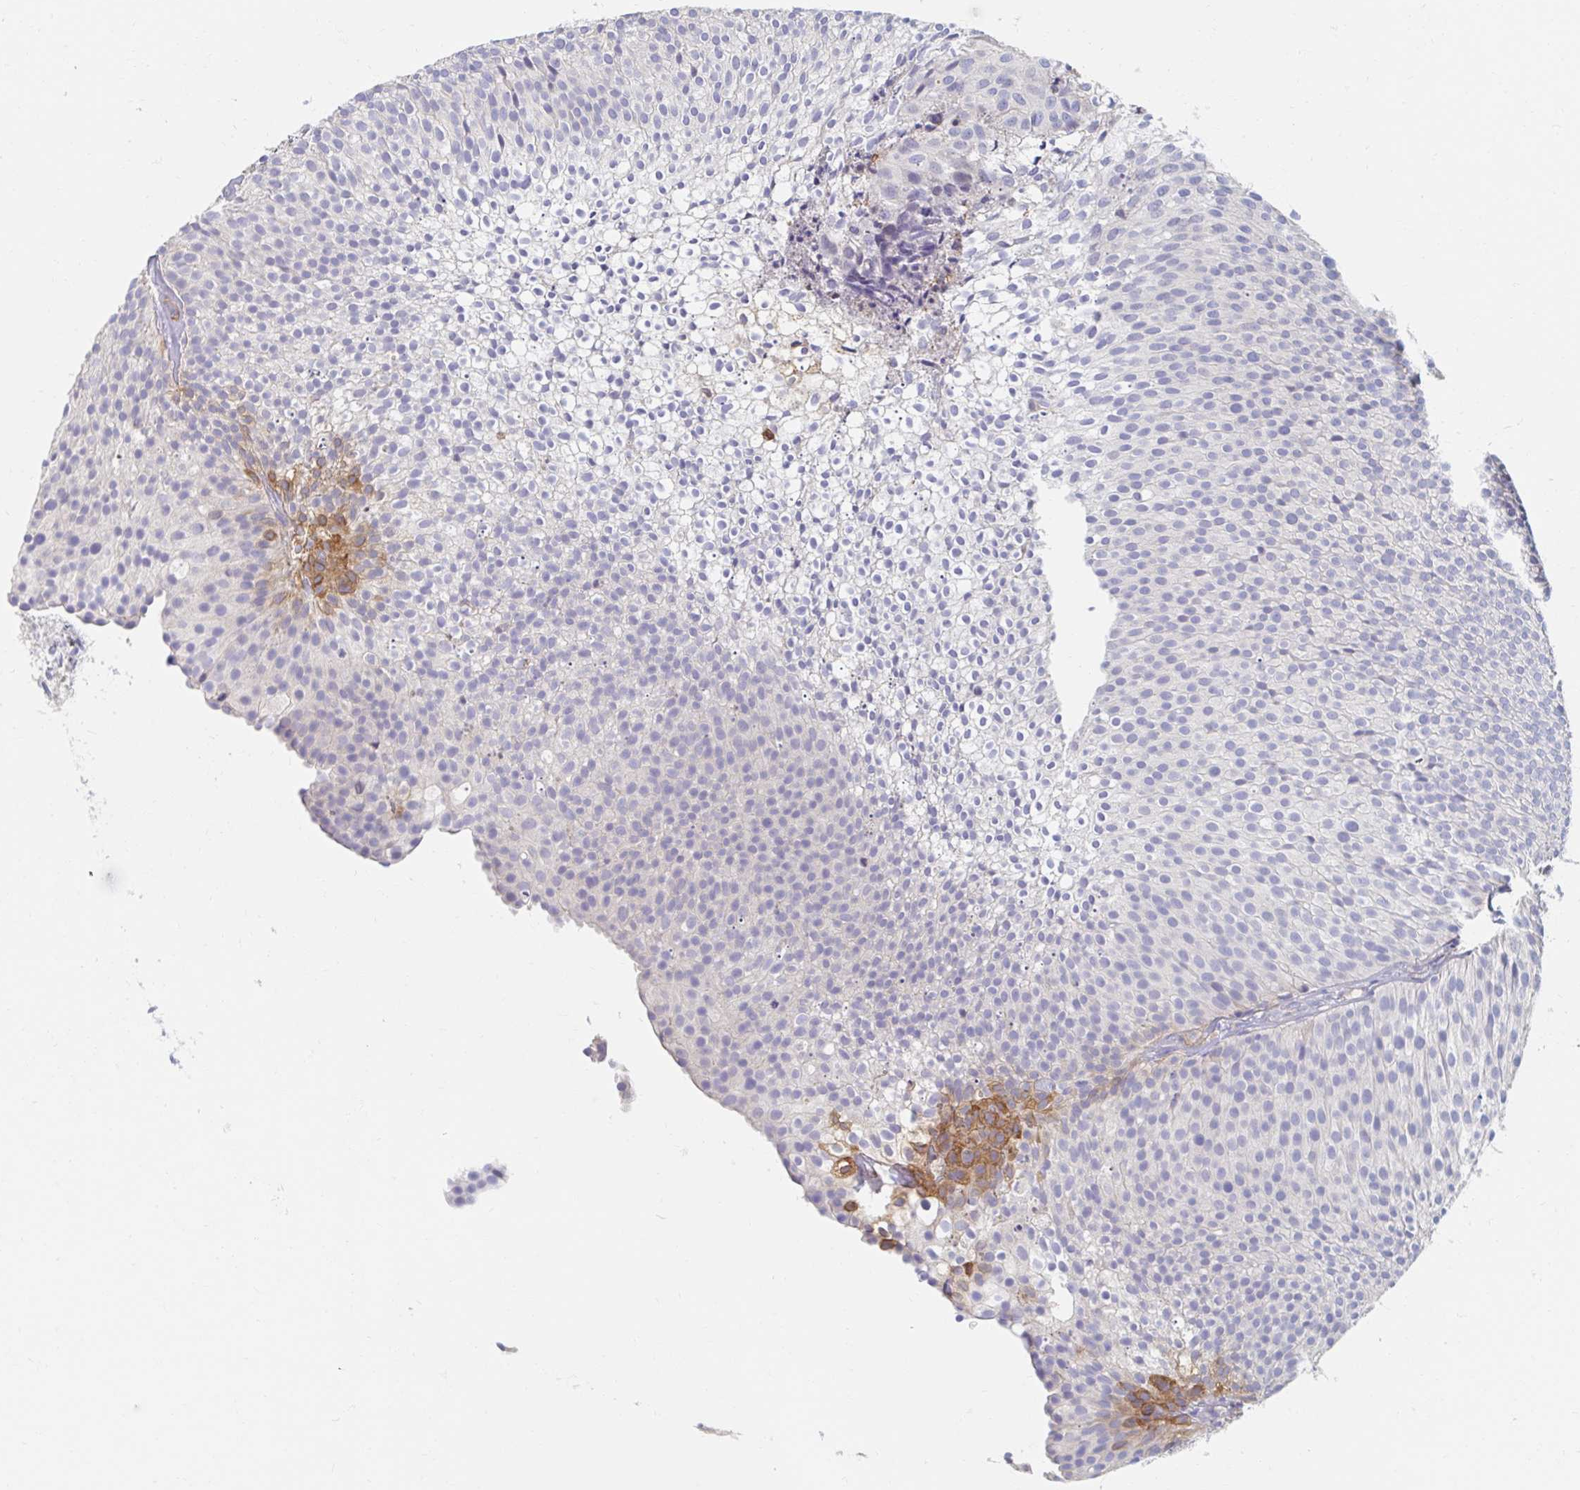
{"staining": {"intensity": "moderate", "quantity": "<25%", "location": "cytoplasmic/membranous"}, "tissue": "urothelial cancer", "cell_type": "Tumor cells", "image_type": "cancer", "snomed": [{"axis": "morphology", "description": "Urothelial carcinoma, Low grade"}, {"axis": "topography", "description": "Urinary bladder"}], "caption": "A histopathology image of urothelial cancer stained for a protein shows moderate cytoplasmic/membranous brown staining in tumor cells.", "gene": "MYLK2", "patient": {"sex": "male", "age": 91}}